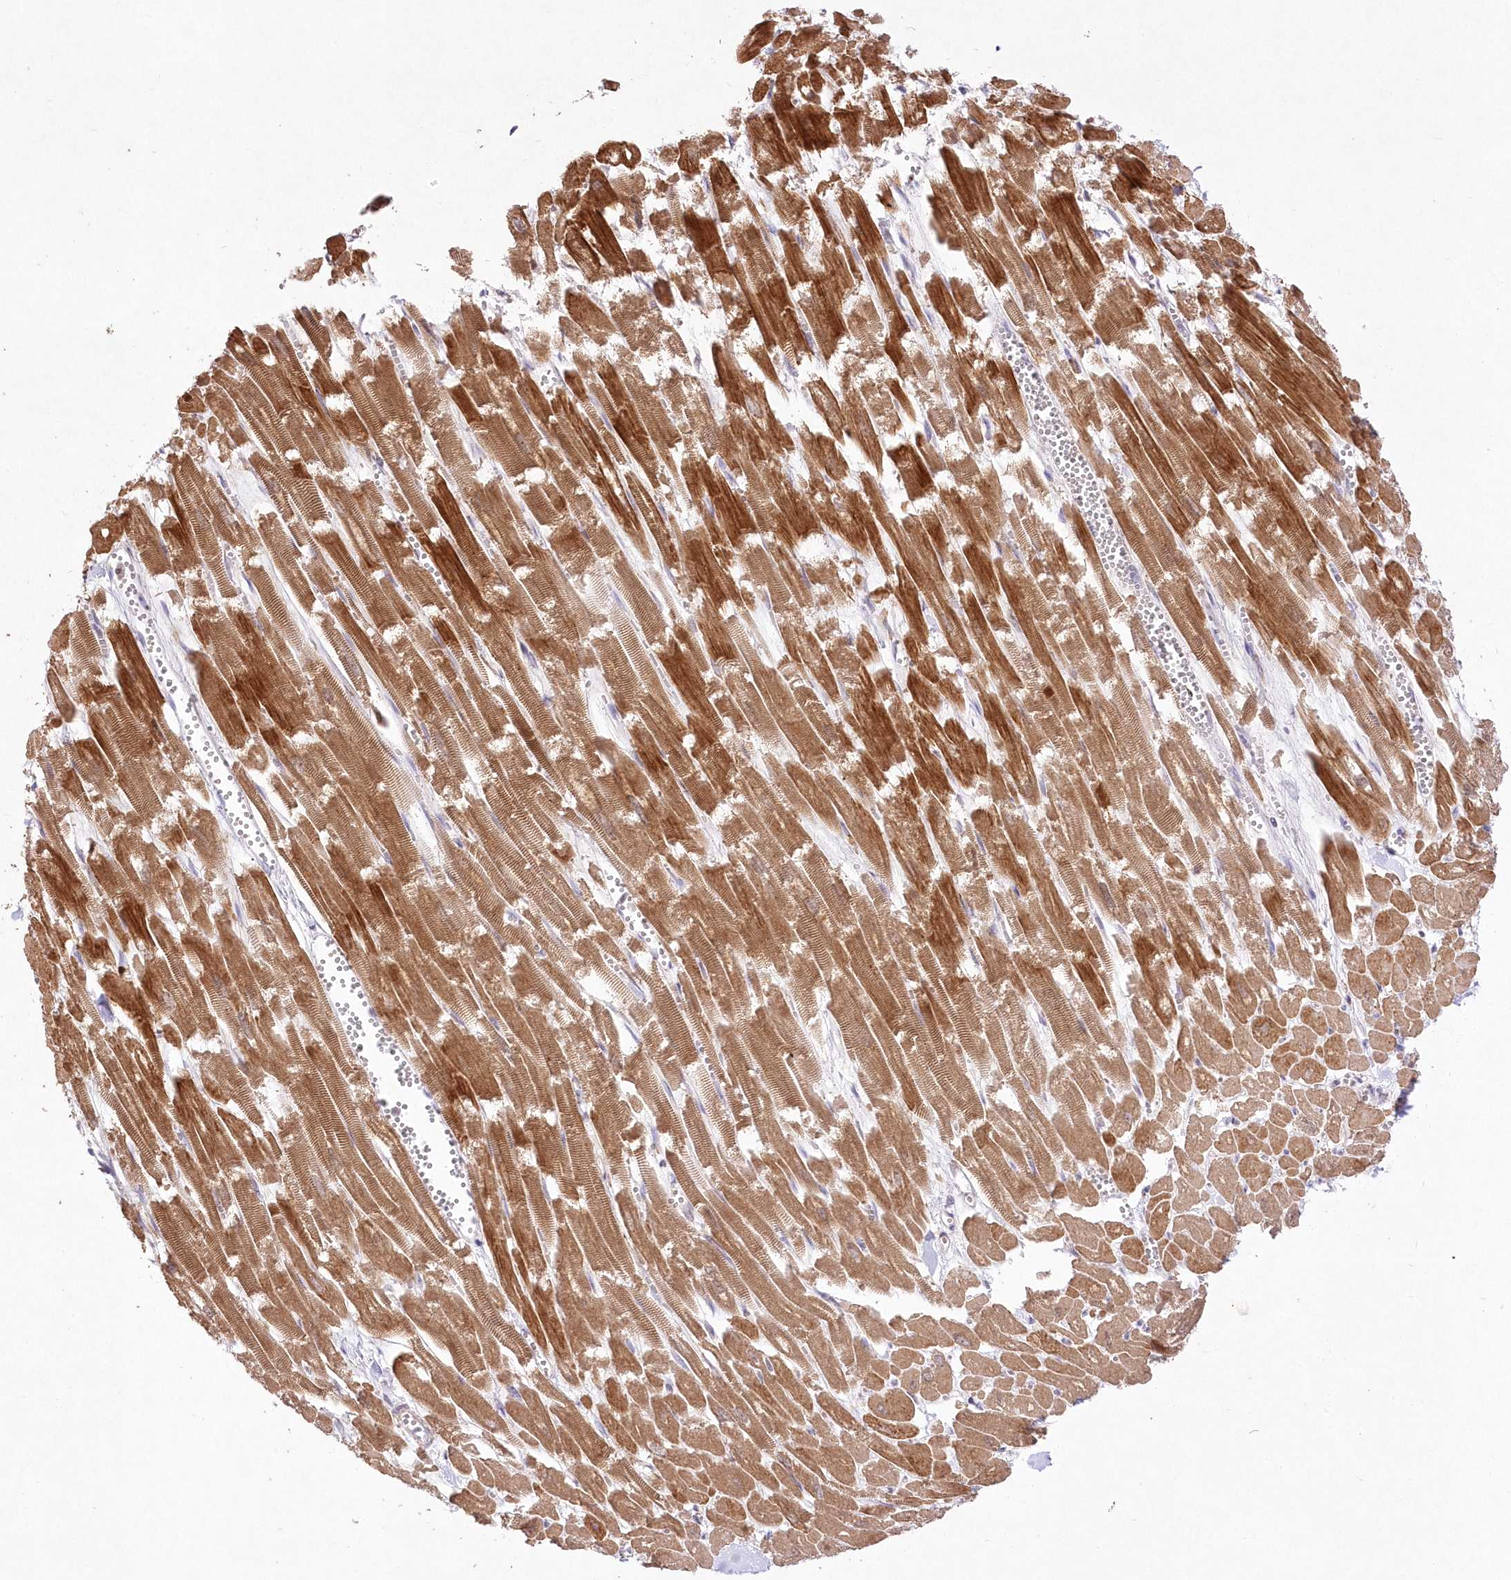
{"staining": {"intensity": "moderate", "quantity": ">75%", "location": "cytoplasmic/membranous"}, "tissue": "heart muscle", "cell_type": "Cardiomyocytes", "image_type": "normal", "snomed": [{"axis": "morphology", "description": "Normal tissue, NOS"}, {"axis": "topography", "description": "Heart"}], "caption": "Human heart muscle stained for a protein (brown) exhibits moderate cytoplasmic/membranous positive positivity in about >75% of cardiomyocytes.", "gene": "LDB1", "patient": {"sex": "male", "age": 54}}